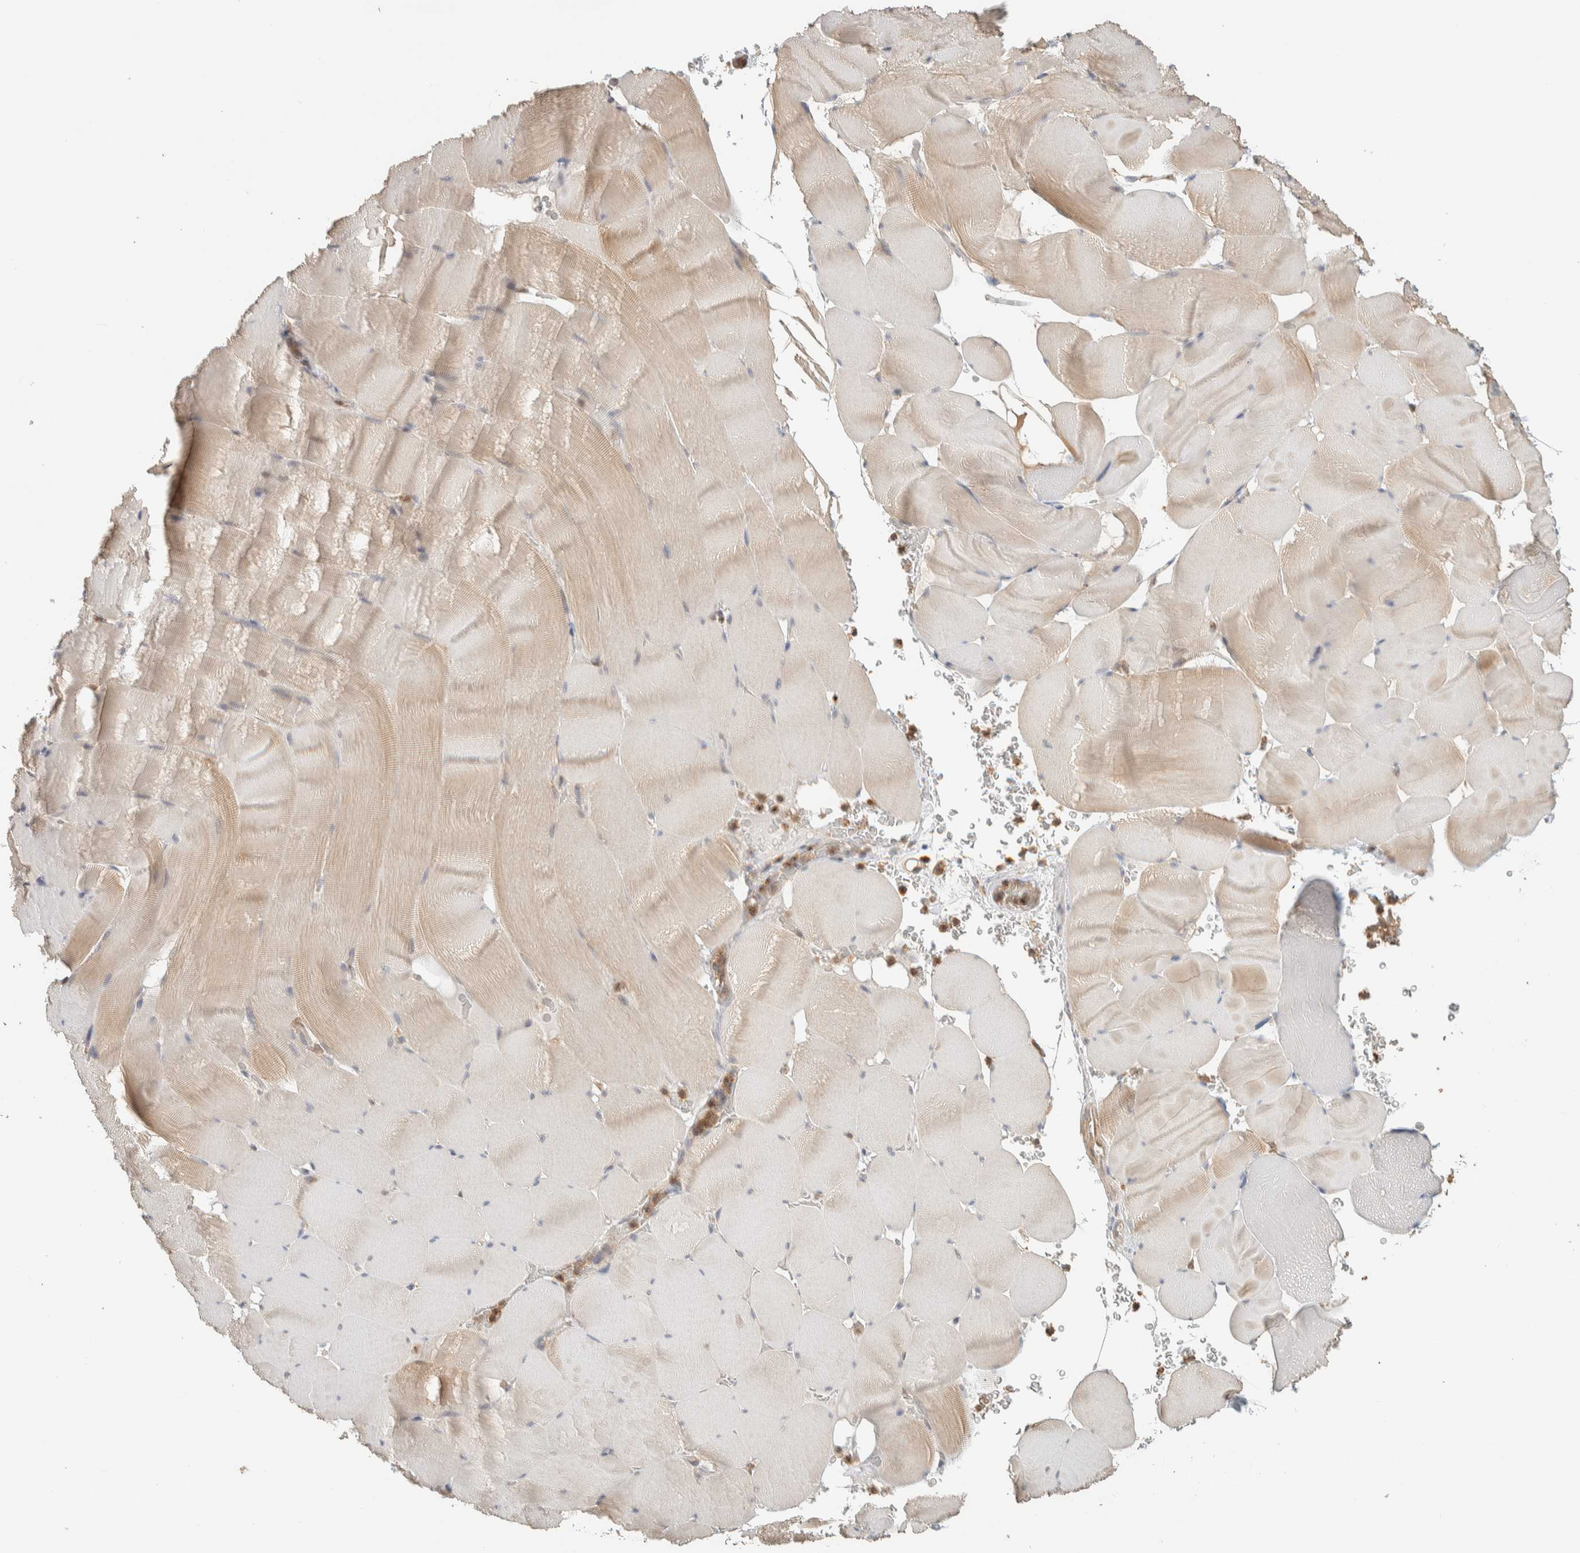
{"staining": {"intensity": "weak", "quantity": "25%-75%", "location": "cytoplasmic/membranous"}, "tissue": "skeletal muscle", "cell_type": "Myocytes", "image_type": "normal", "snomed": [{"axis": "morphology", "description": "Normal tissue, NOS"}, {"axis": "topography", "description": "Skeletal muscle"}], "caption": "Protein staining of normal skeletal muscle reveals weak cytoplasmic/membranous positivity in approximately 25%-75% of myocytes. (DAB = brown stain, brightfield microscopy at high magnification).", "gene": "RAB11FIP1", "patient": {"sex": "male", "age": 62}}